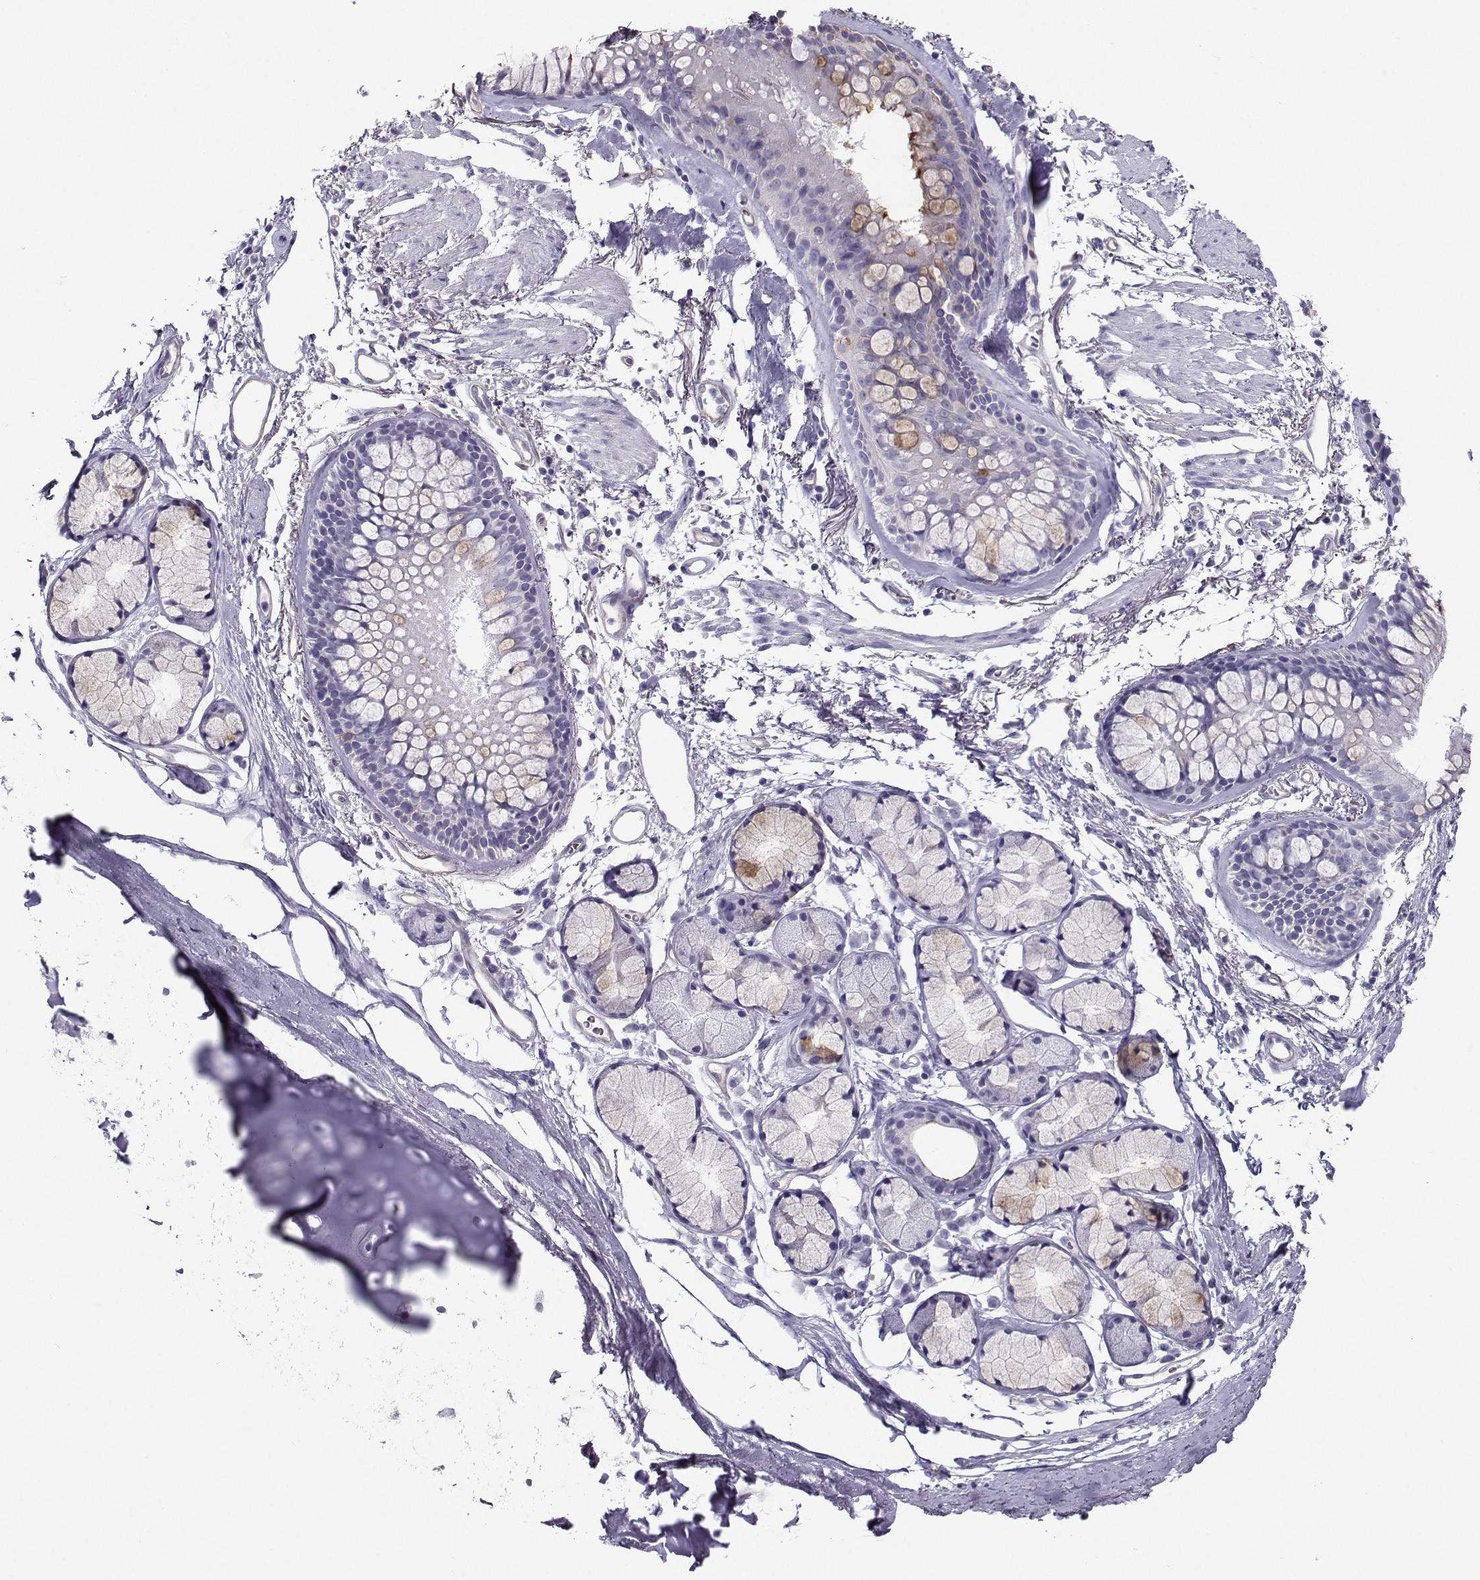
{"staining": {"intensity": "negative", "quantity": "none", "location": "none"}, "tissue": "bronchus", "cell_type": "Respiratory epithelial cells", "image_type": "normal", "snomed": [{"axis": "morphology", "description": "Normal tissue, NOS"}, {"axis": "morphology", "description": "Squamous cell carcinoma, NOS"}, {"axis": "topography", "description": "Cartilage tissue"}, {"axis": "topography", "description": "Bronchus"}], "caption": "A high-resolution micrograph shows immunohistochemistry (IHC) staining of benign bronchus, which exhibits no significant positivity in respiratory epithelial cells. The staining is performed using DAB brown chromogen with nuclei counter-stained in using hematoxylin.", "gene": "CLUL1", "patient": {"sex": "male", "age": 72}}